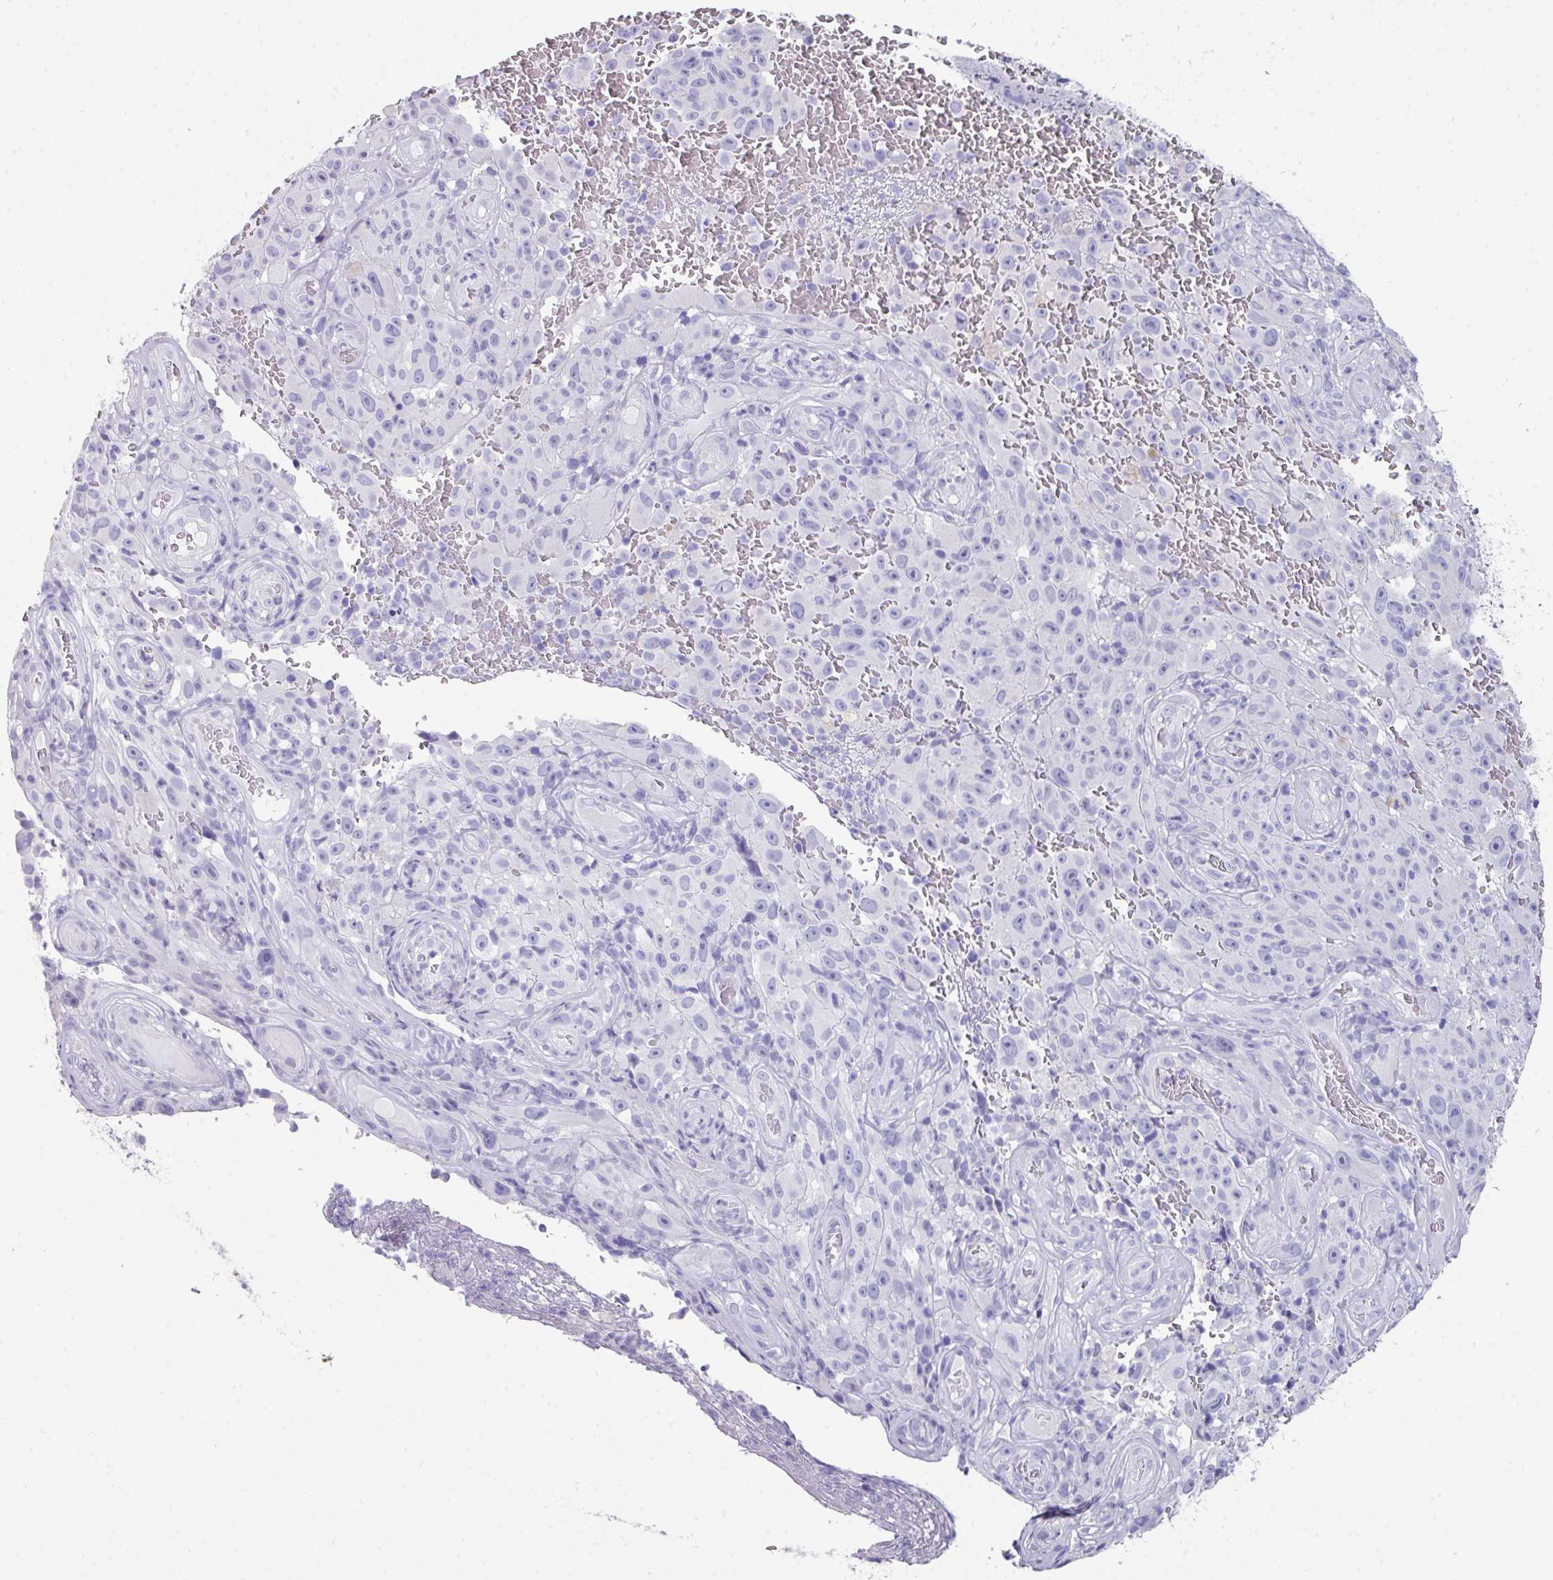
{"staining": {"intensity": "negative", "quantity": "none", "location": "none"}, "tissue": "melanoma", "cell_type": "Tumor cells", "image_type": "cancer", "snomed": [{"axis": "morphology", "description": "Malignant melanoma, NOS"}, {"axis": "topography", "description": "Skin"}], "caption": "This is an immunohistochemistry micrograph of human malignant melanoma. There is no expression in tumor cells.", "gene": "PEX10", "patient": {"sex": "female", "age": 82}}